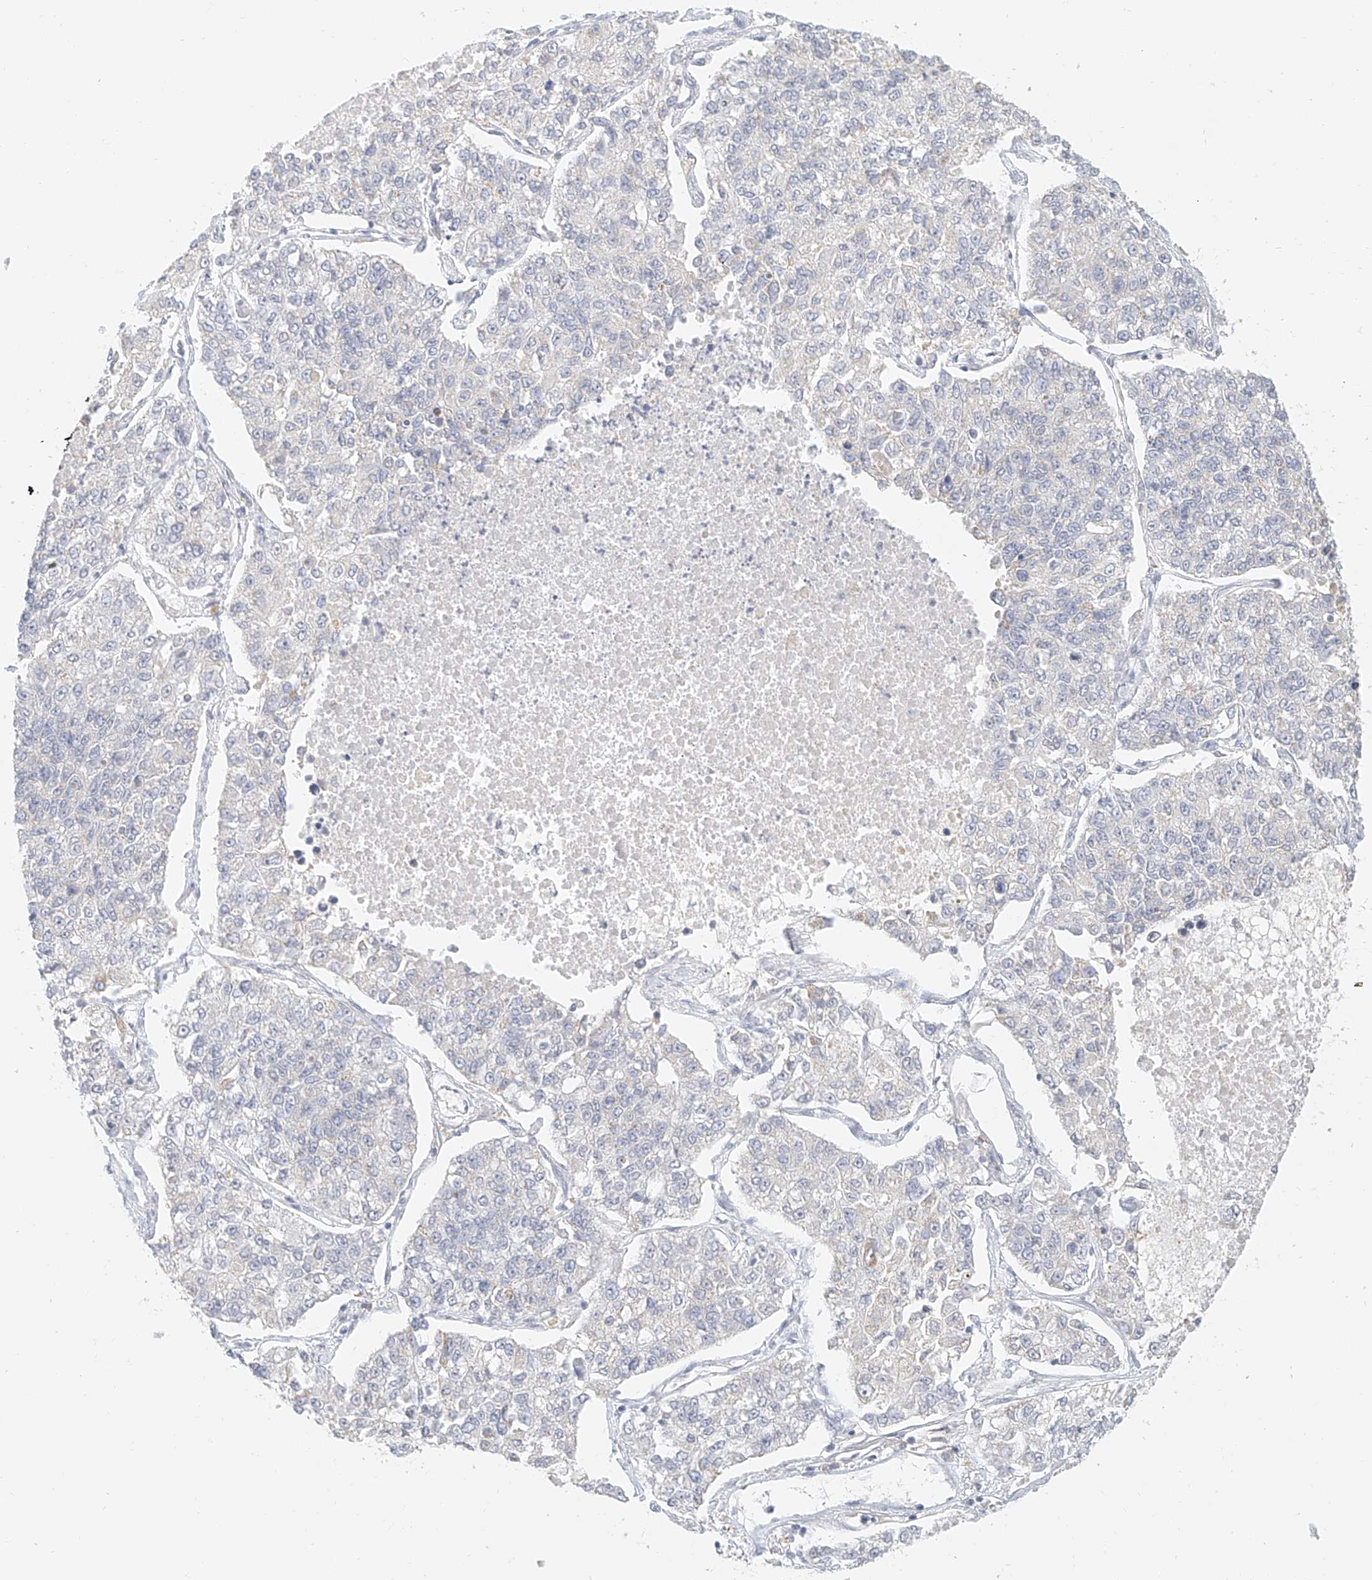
{"staining": {"intensity": "negative", "quantity": "none", "location": "none"}, "tissue": "lung cancer", "cell_type": "Tumor cells", "image_type": "cancer", "snomed": [{"axis": "morphology", "description": "Adenocarcinoma, NOS"}, {"axis": "topography", "description": "Lung"}], "caption": "Immunohistochemistry (IHC) micrograph of neoplastic tissue: human lung cancer (adenocarcinoma) stained with DAB (3,3'-diaminobenzidine) displays no significant protein staining in tumor cells.", "gene": "CXorf58", "patient": {"sex": "male", "age": 49}}